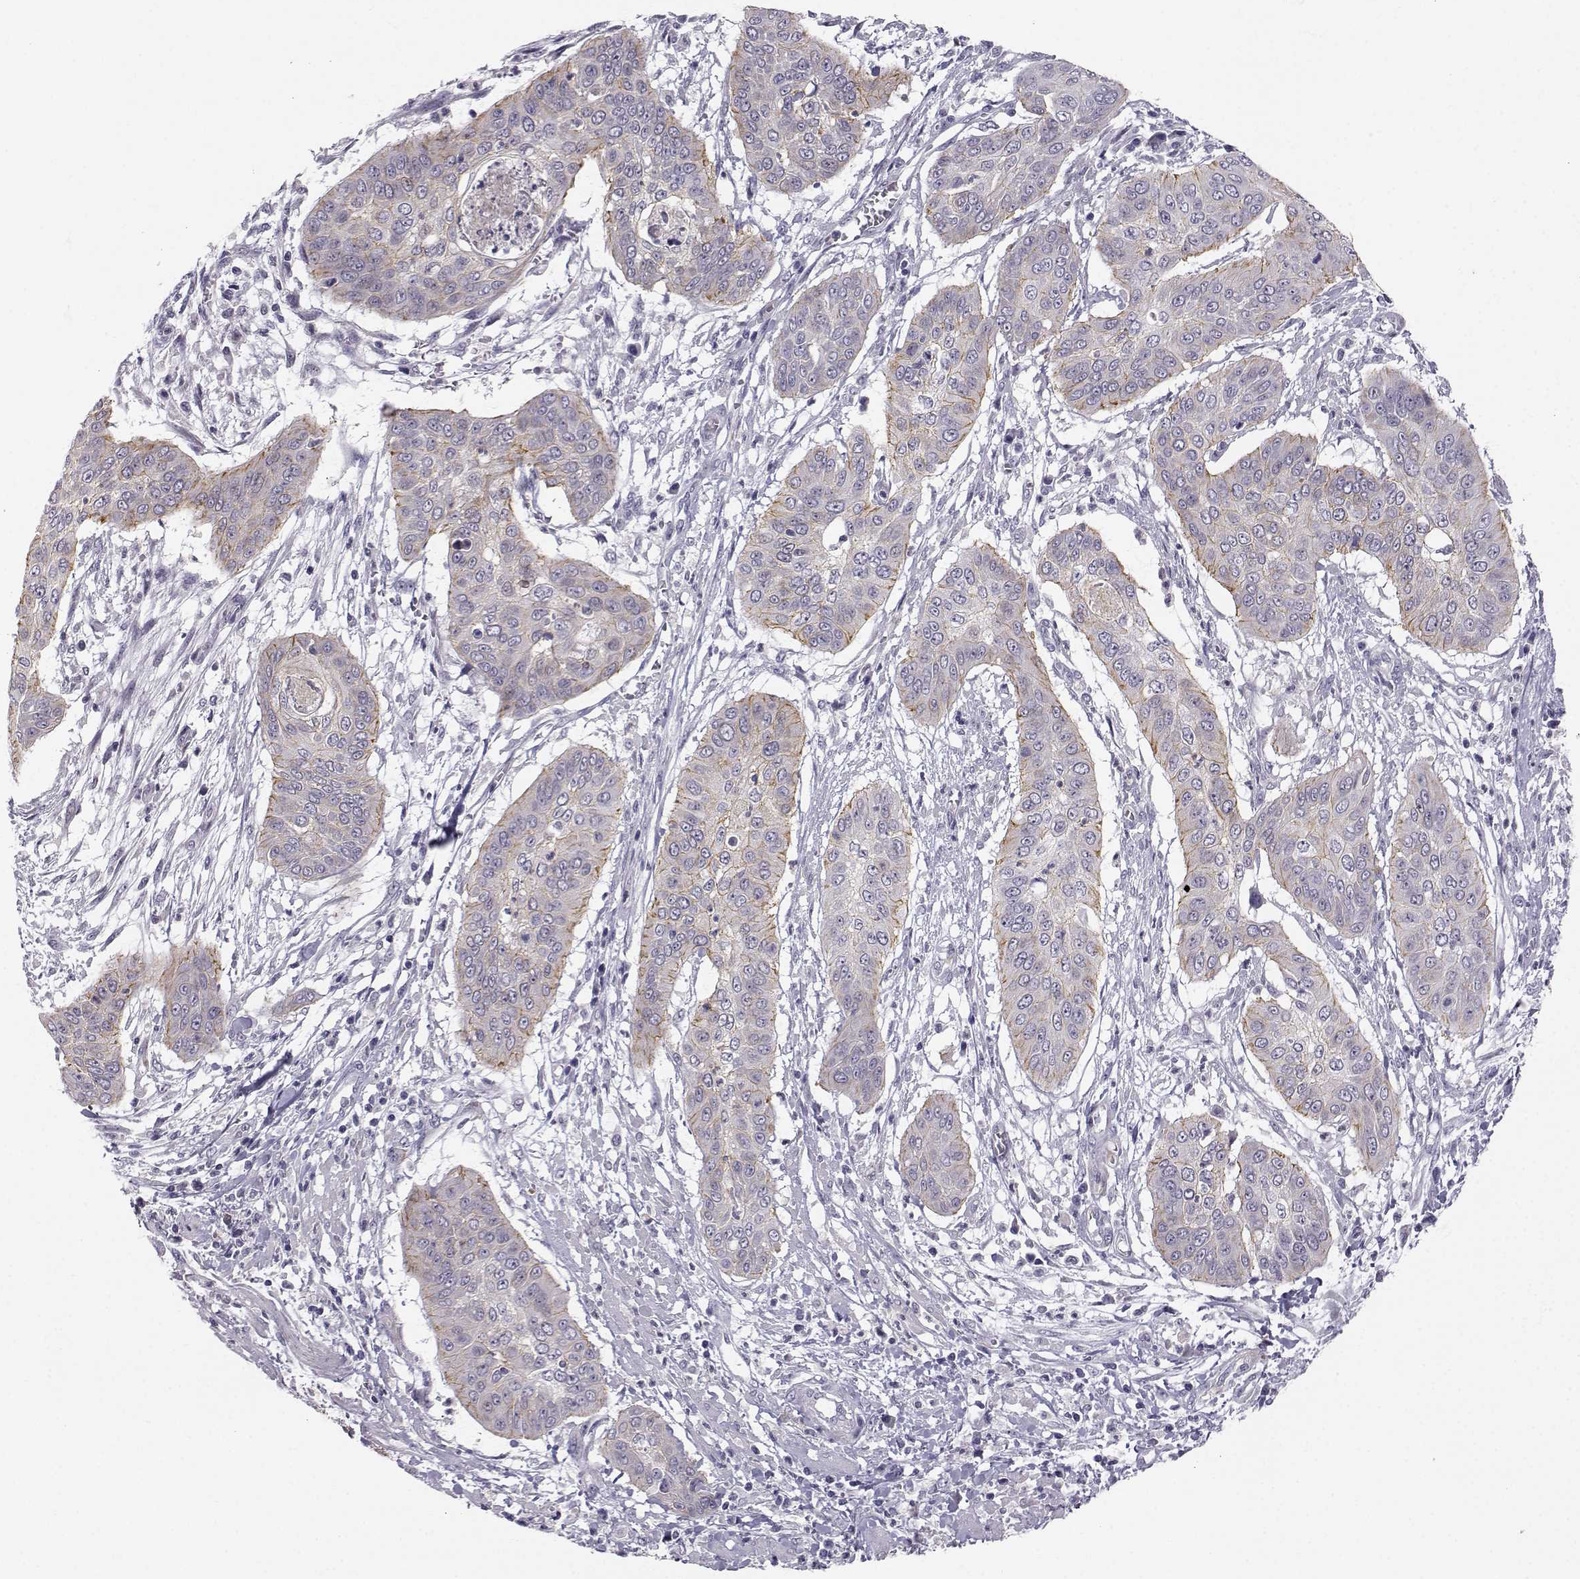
{"staining": {"intensity": "moderate", "quantity": "<25%", "location": "cytoplasmic/membranous"}, "tissue": "cervical cancer", "cell_type": "Tumor cells", "image_type": "cancer", "snomed": [{"axis": "morphology", "description": "Squamous cell carcinoma, NOS"}, {"axis": "topography", "description": "Cervix"}], "caption": "This is a photomicrograph of immunohistochemistry (IHC) staining of cervical squamous cell carcinoma, which shows moderate expression in the cytoplasmic/membranous of tumor cells.", "gene": "ZNF185", "patient": {"sex": "female", "age": 39}}